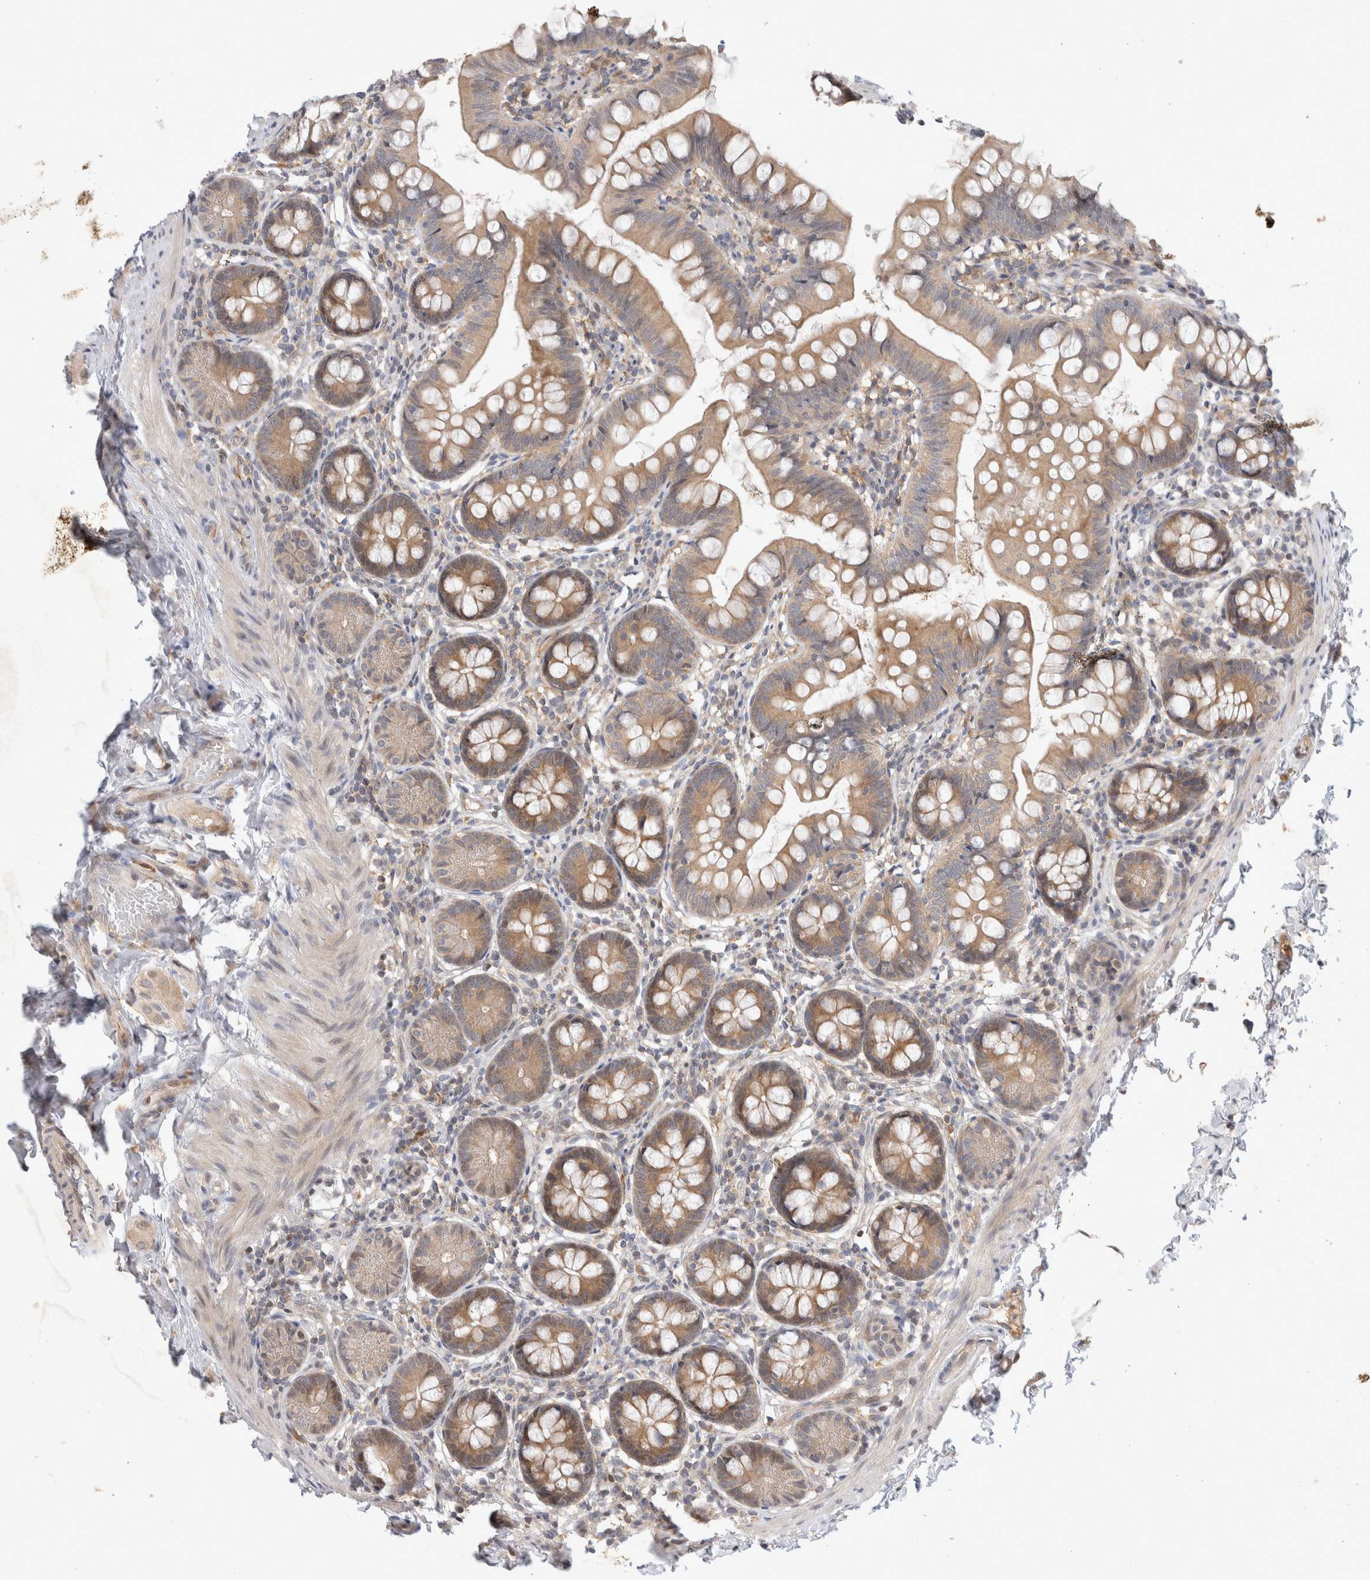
{"staining": {"intensity": "moderate", "quantity": ">75%", "location": "cytoplasmic/membranous"}, "tissue": "small intestine", "cell_type": "Glandular cells", "image_type": "normal", "snomed": [{"axis": "morphology", "description": "Normal tissue, NOS"}, {"axis": "topography", "description": "Small intestine"}], "caption": "Immunohistochemistry (IHC) staining of benign small intestine, which demonstrates medium levels of moderate cytoplasmic/membranous expression in about >75% of glandular cells indicating moderate cytoplasmic/membranous protein expression. The staining was performed using DAB (brown) for protein detection and nuclei were counterstained in hematoxylin (blue).", "gene": "HTT", "patient": {"sex": "male", "age": 7}}